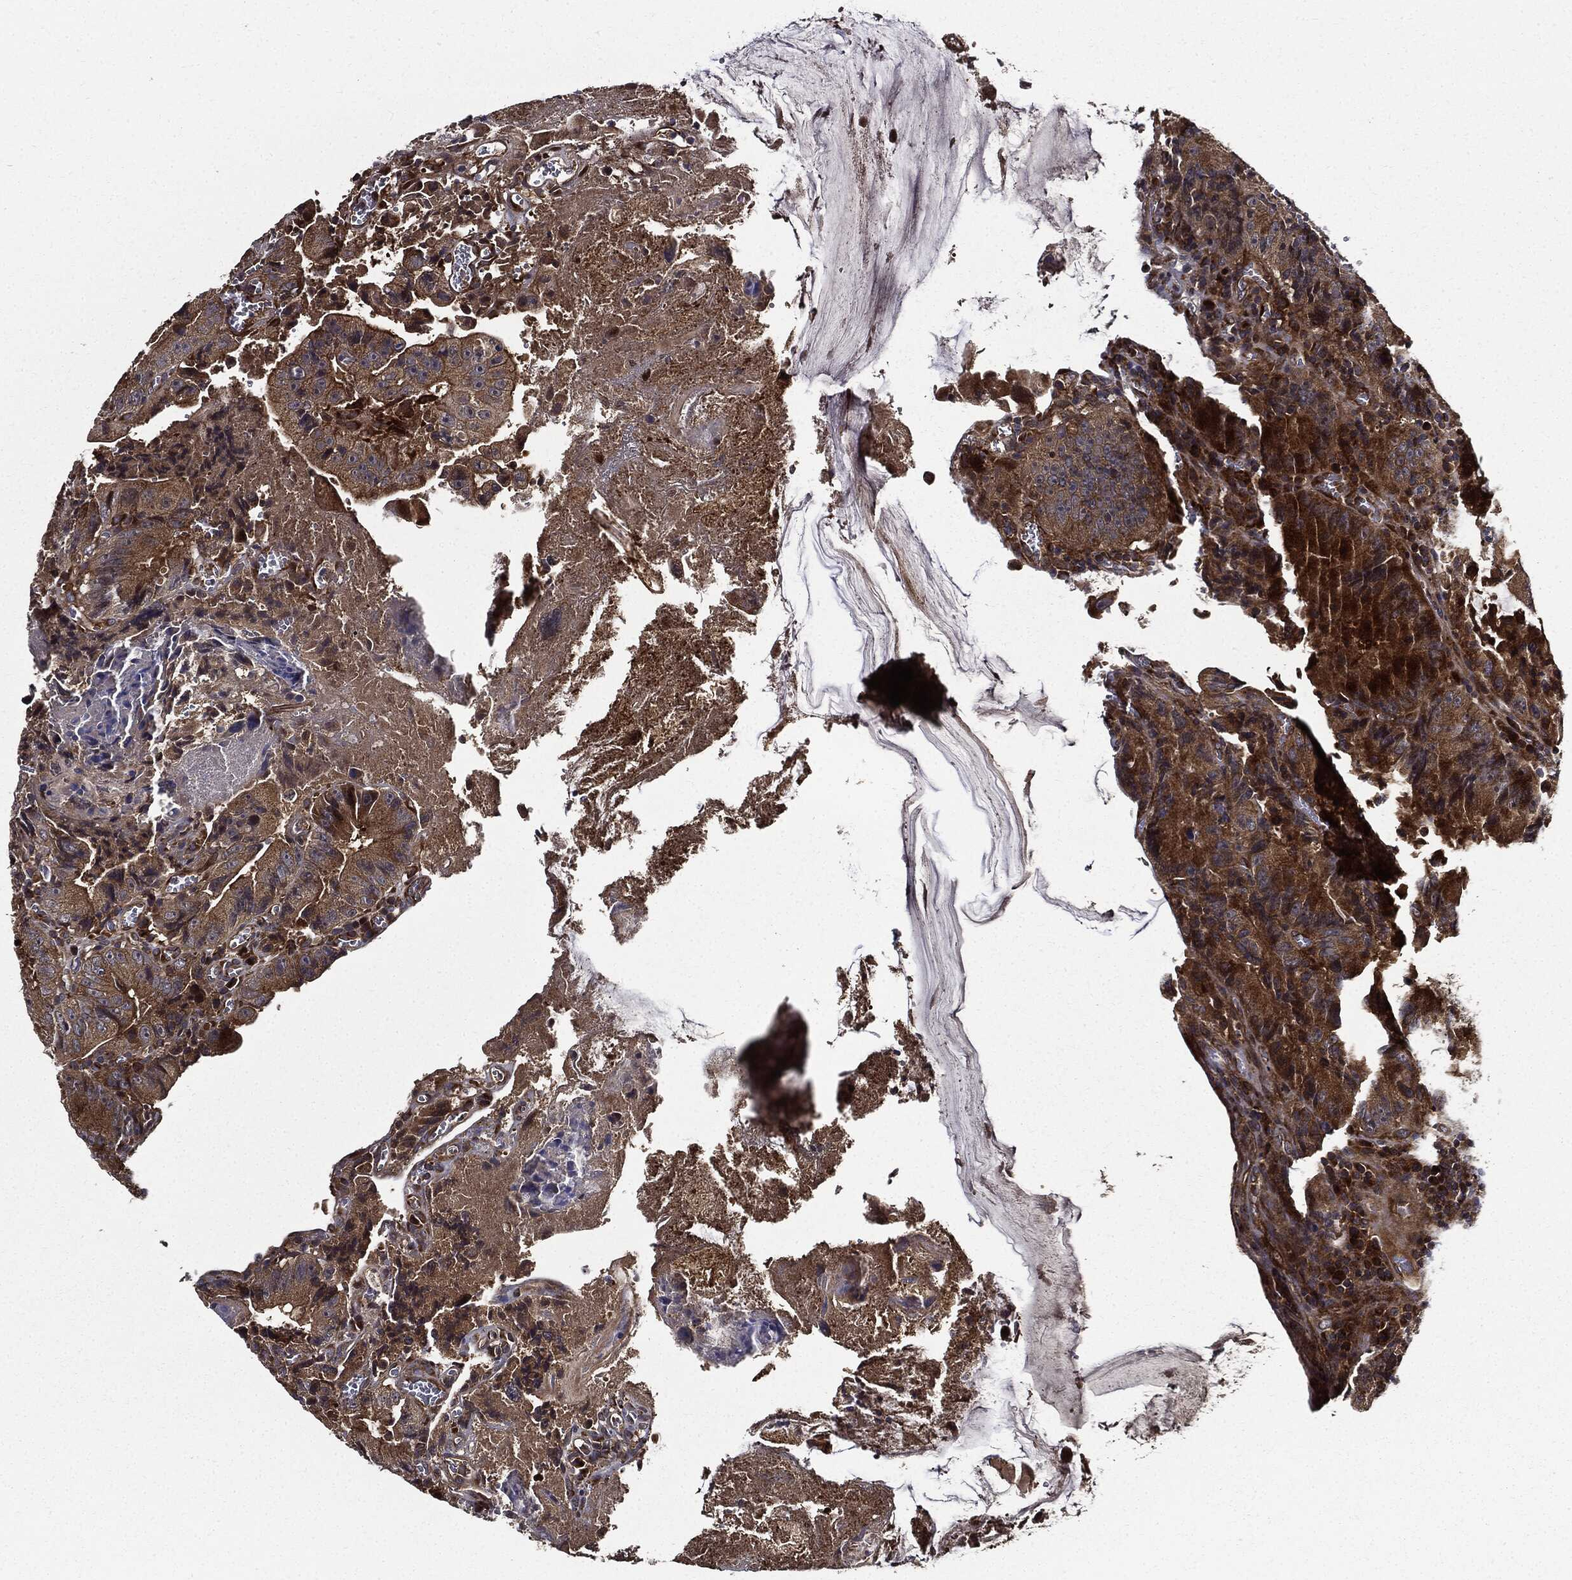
{"staining": {"intensity": "moderate", "quantity": ">75%", "location": "cytoplasmic/membranous"}, "tissue": "colorectal cancer", "cell_type": "Tumor cells", "image_type": "cancer", "snomed": [{"axis": "morphology", "description": "Adenocarcinoma, NOS"}, {"axis": "topography", "description": "Colon"}], "caption": "Human adenocarcinoma (colorectal) stained for a protein (brown) demonstrates moderate cytoplasmic/membranous positive staining in about >75% of tumor cells.", "gene": "HTT", "patient": {"sex": "female", "age": 86}}